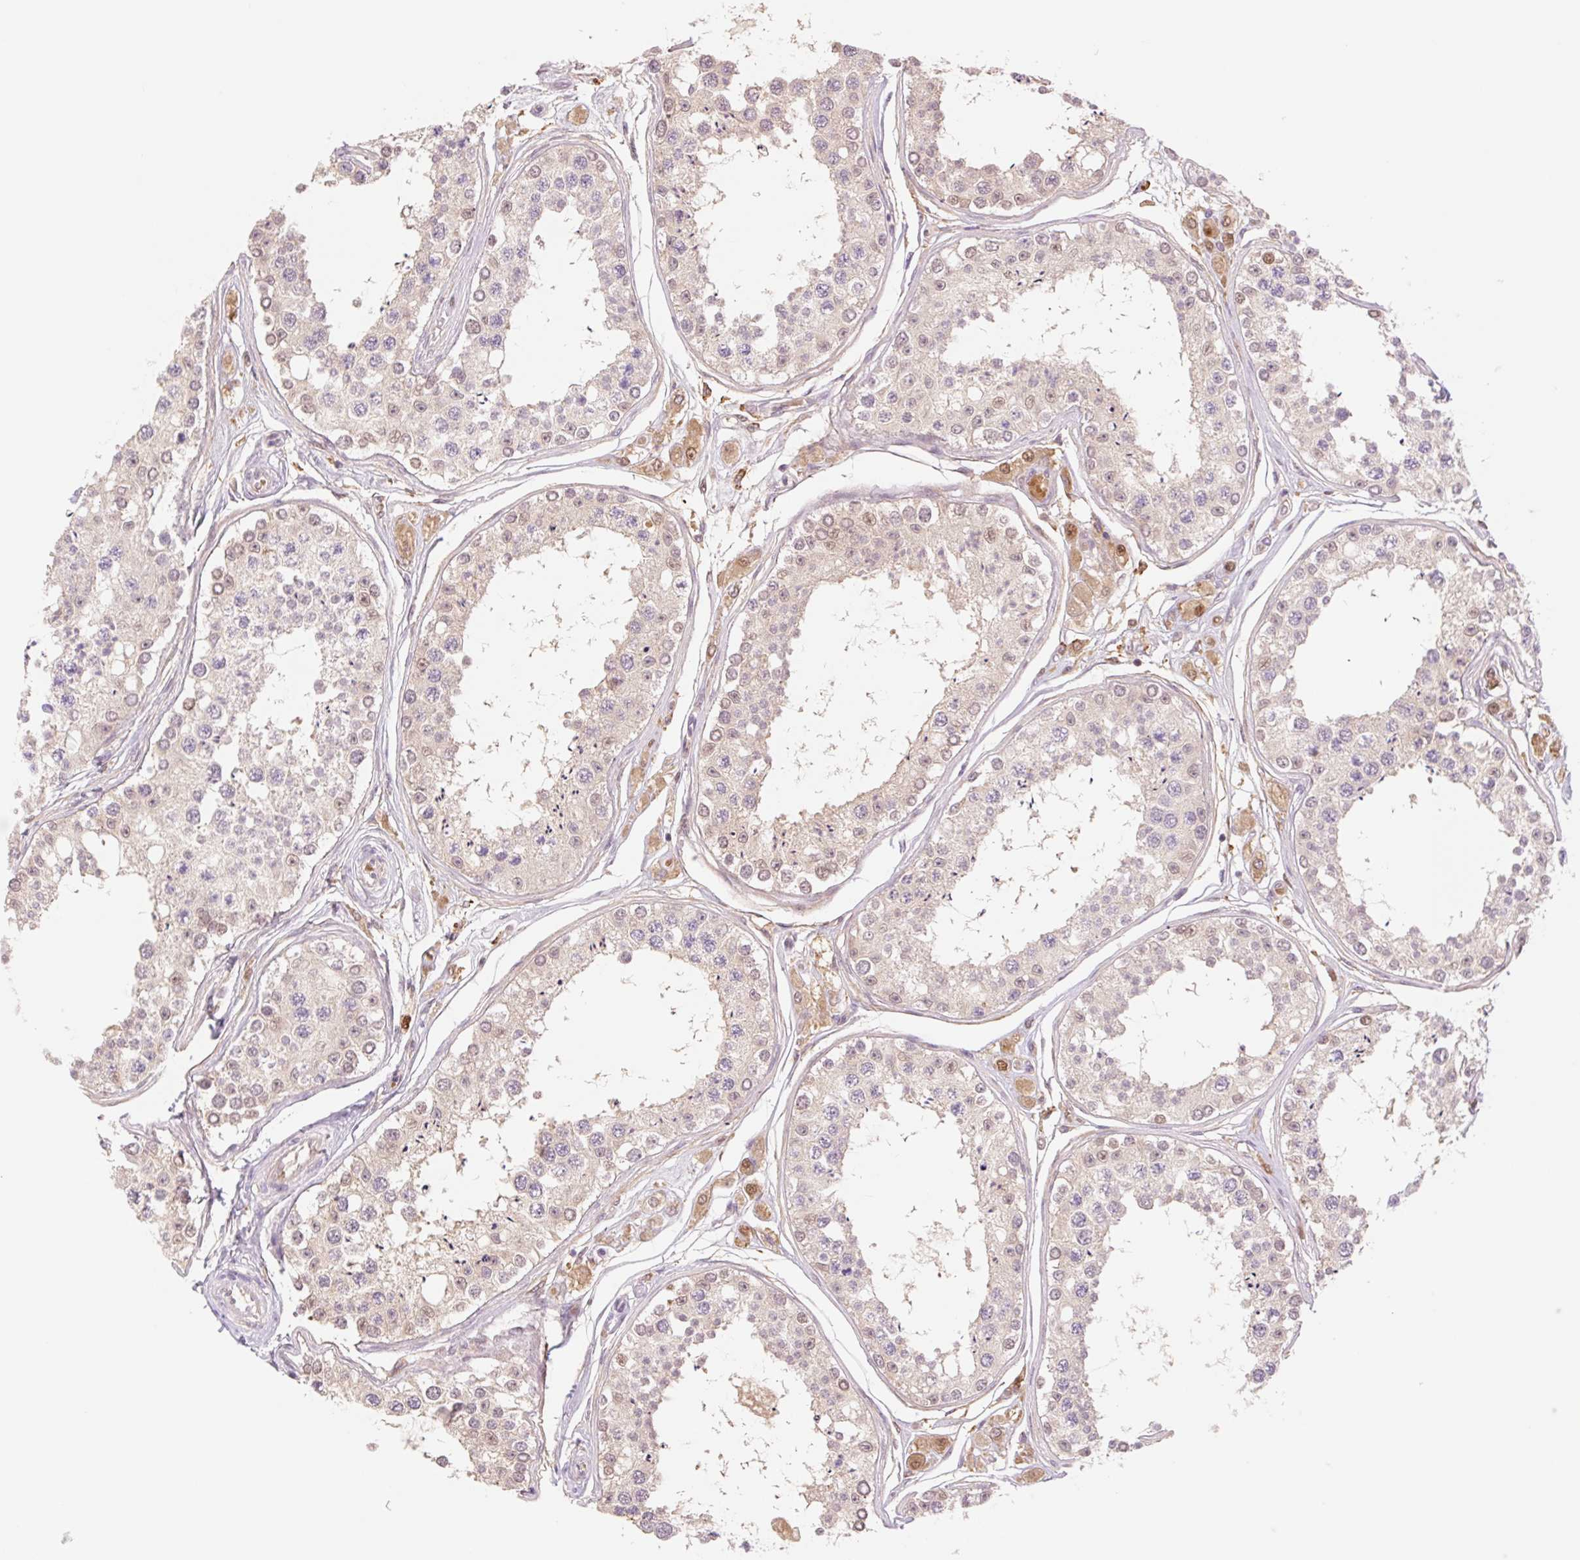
{"staining": {"intensity": "weak", "quantity": "<25%", "location": "nuclear"}, "tissue": "testis", "cell_type": "Cells in seminiferous ducts", "image_type": "normal", "snomed": [{"axis": "morphology", "description": "Normal tissue, NOS"}, {"axis": "topography", "description": "Testis"}], "caption": "Cells in seminiferous ducts show no significant expression in normal testis.", "gene": "HEBP1", "patient": {"sex": "male", "age": 25}}